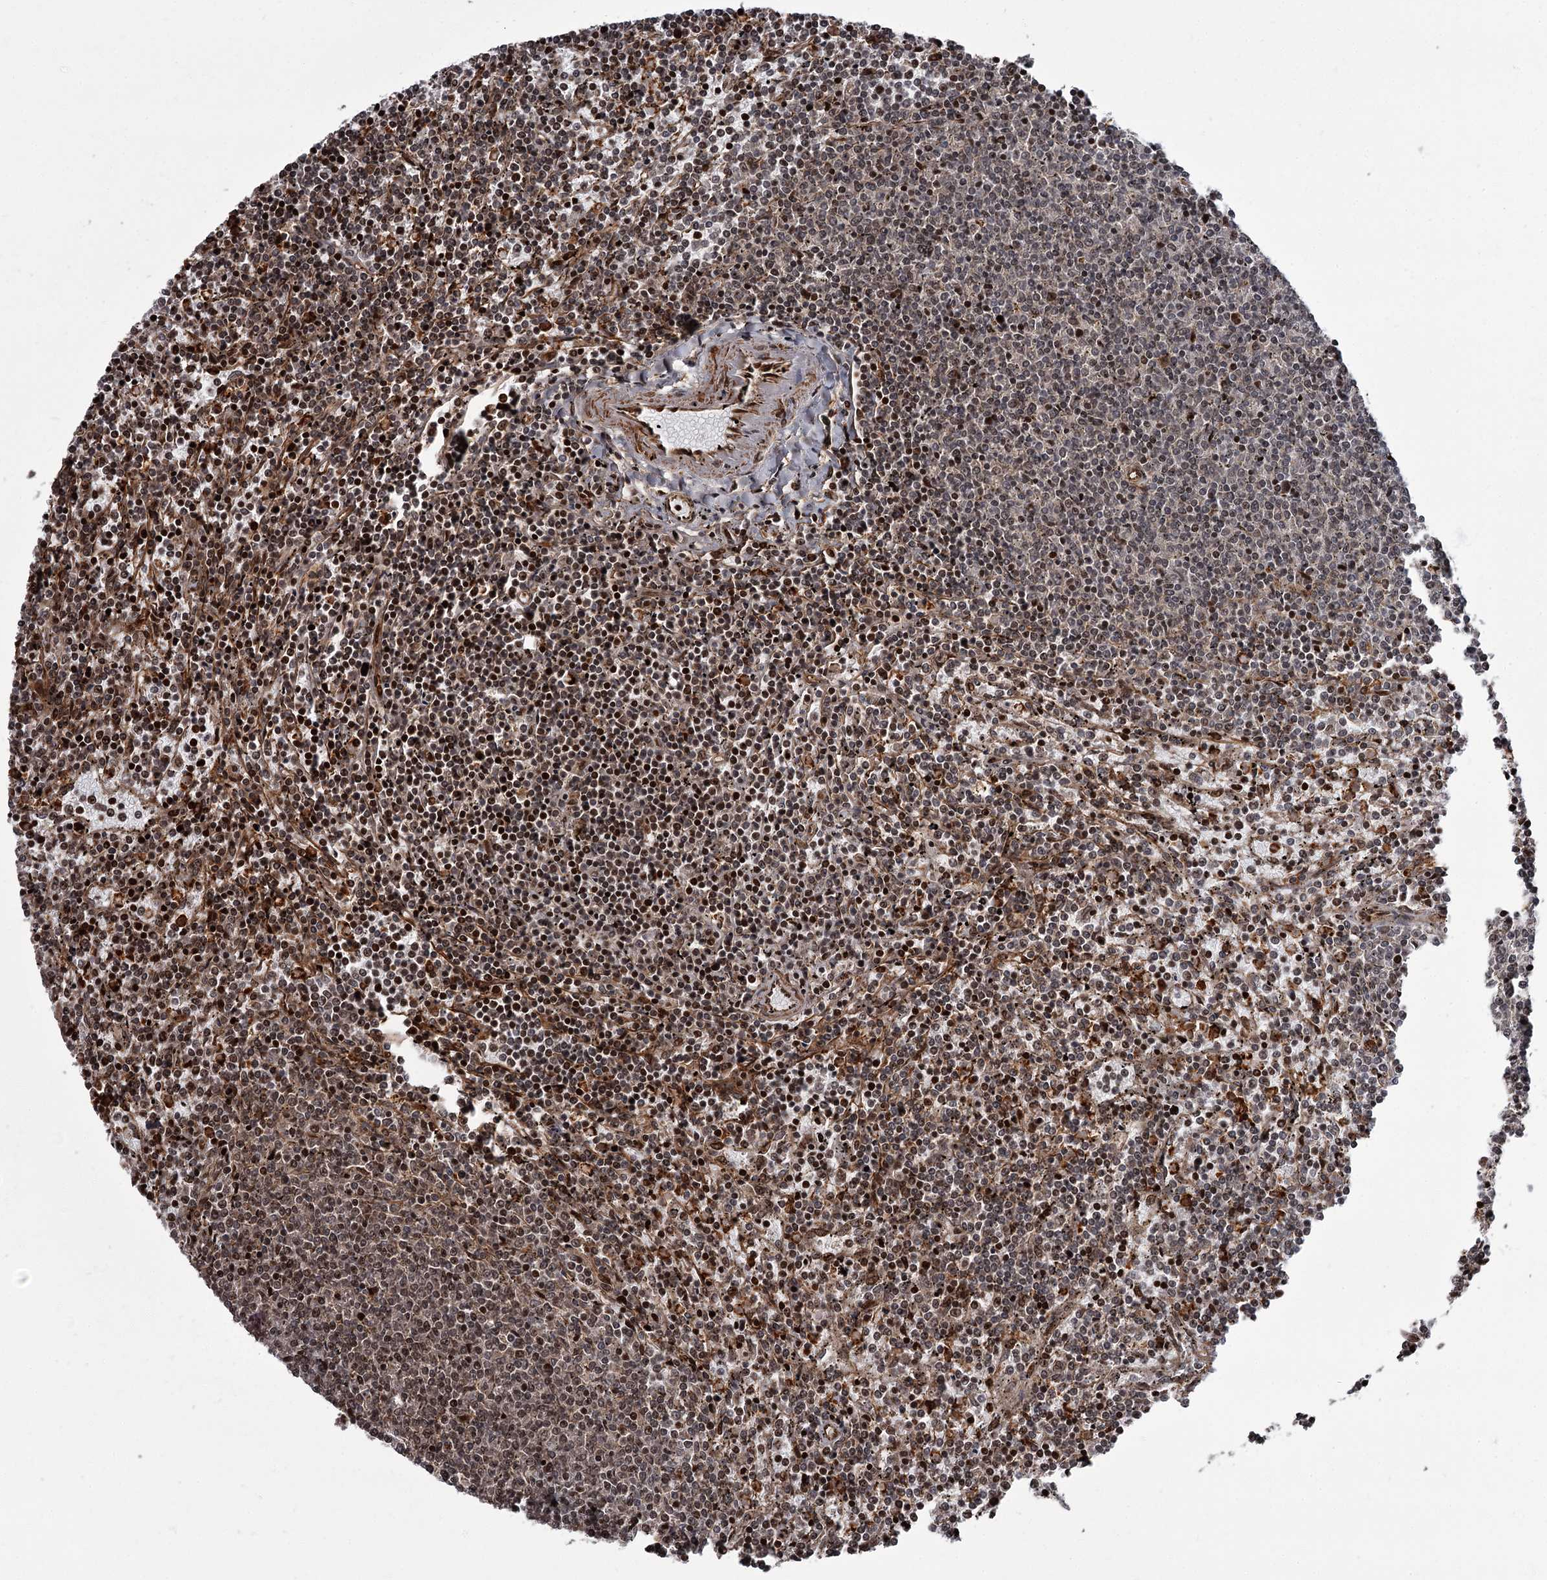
{"staining": {"intensity": "moderate", "quantity": "25%-75%", "location": "cytoplasmic/membranous,nuclear"}, "tissue": "lymphoma", "cell_type": "Tumor cells", "image_type": "cancer", "snomed": [{"axis": "morphology", "description": "Malignant lymphoma, non-Hodgkin's type, Low grade"}, {"axis": "topography", "description": "Spleen"}], "caption": "A brown stain labels moderate cytoplasmic/membranous and nuclear expression of a protein in human lymphoma tumor cells.", "gene": "THAP9", "patient": {"sex": "female", "age": 50}}